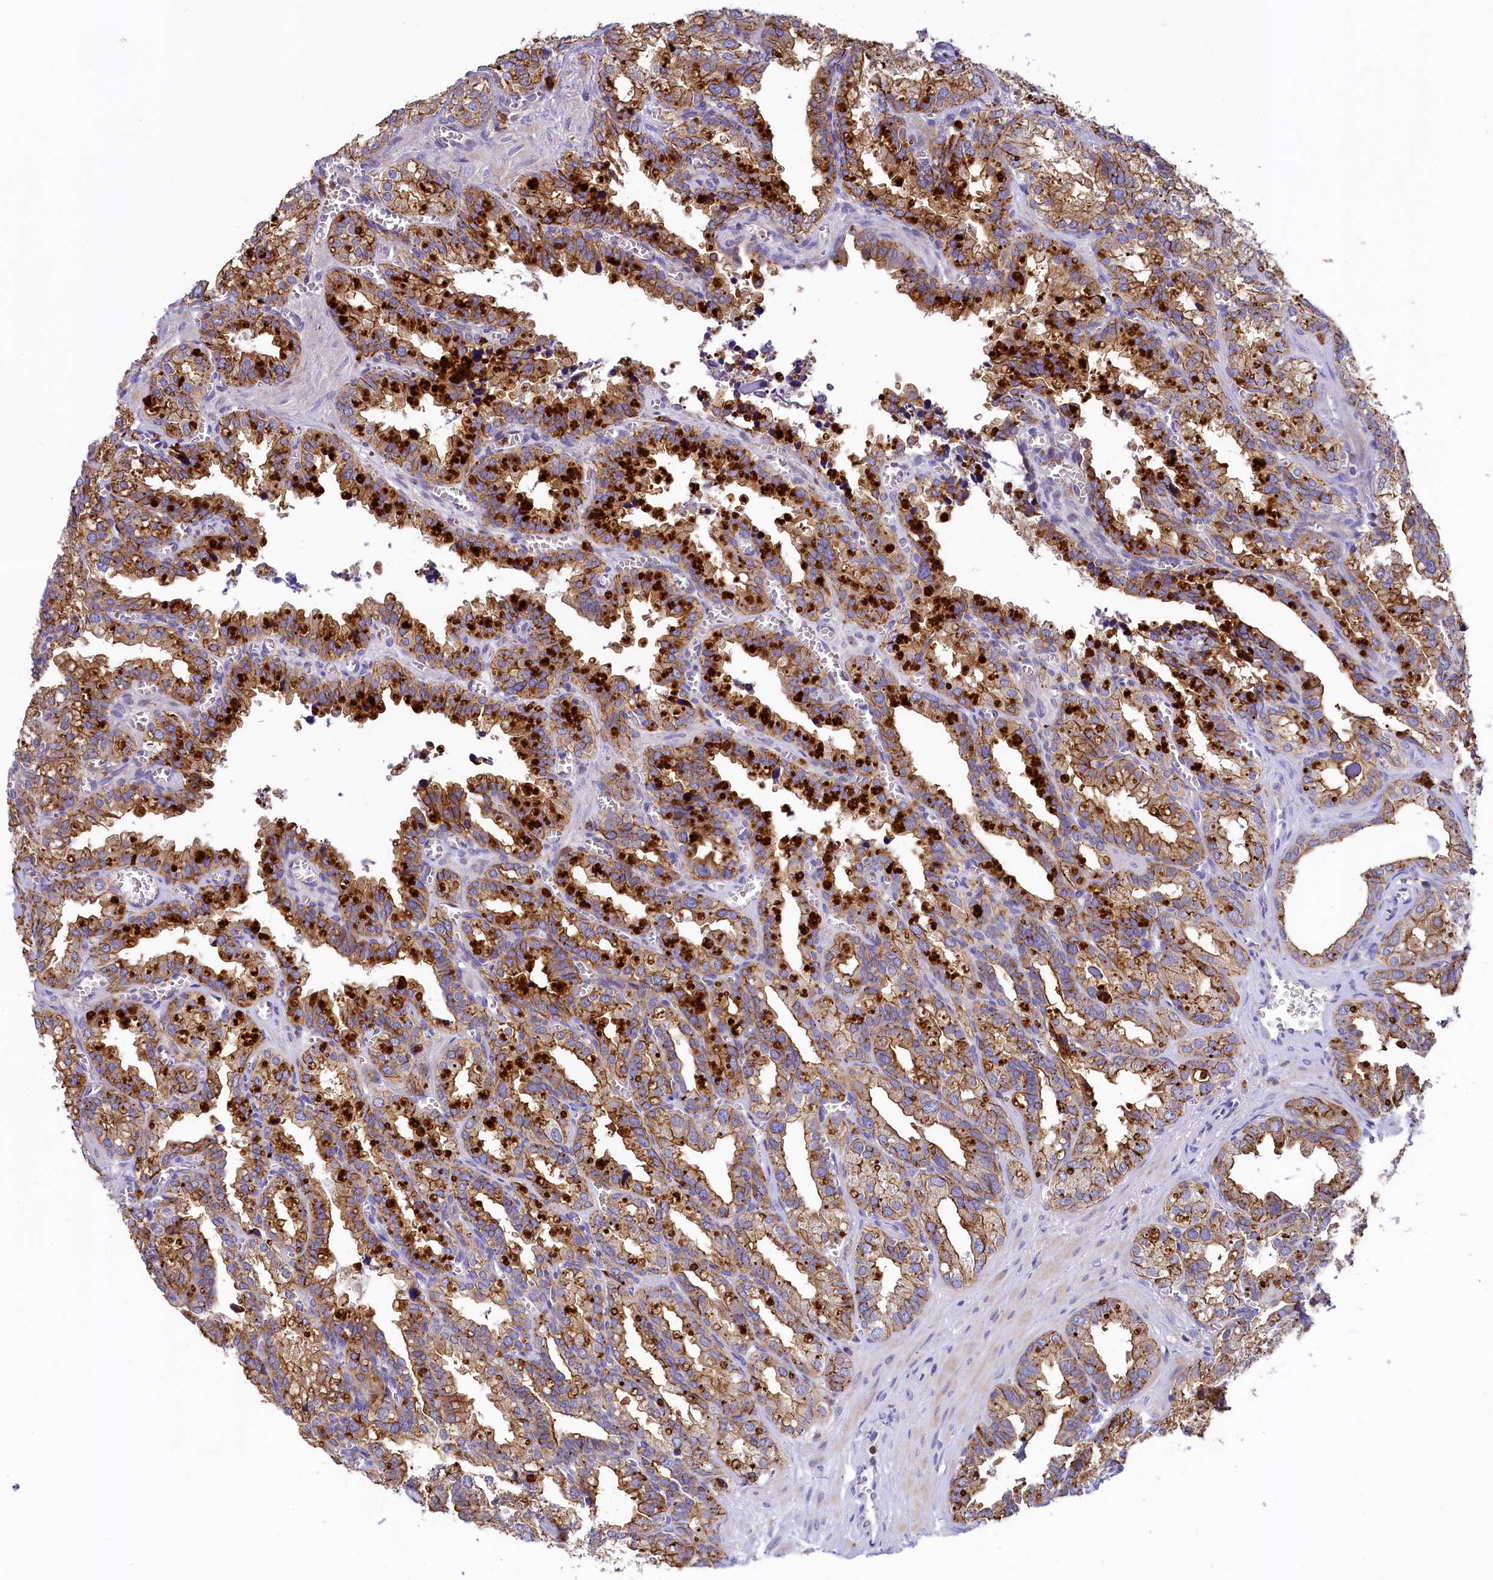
{"staining": {"intensity": "moderate", "quantity": ">75%", "location": "cytoplasmic/membranous"}, "tissue": "seminal vesicle", "cell_type": "Glandular cells", "image_type": "normal", "snomed": [{"axis": "morphology", "description": "Normal tissue, NOS"}, {"axis": "topography", "description": "Prostate"}, {"axis": "topography", "description": "Seminal veicle"}], "caption": "About >75% of glandular cells in unremarkable seminal vesicle reveal moderate cytoplasmic/membranous protein expression as visualized by brown immunohistochemical staining.", "gene": "HPS6", "patient": {"sex": "male", "age": 51}}